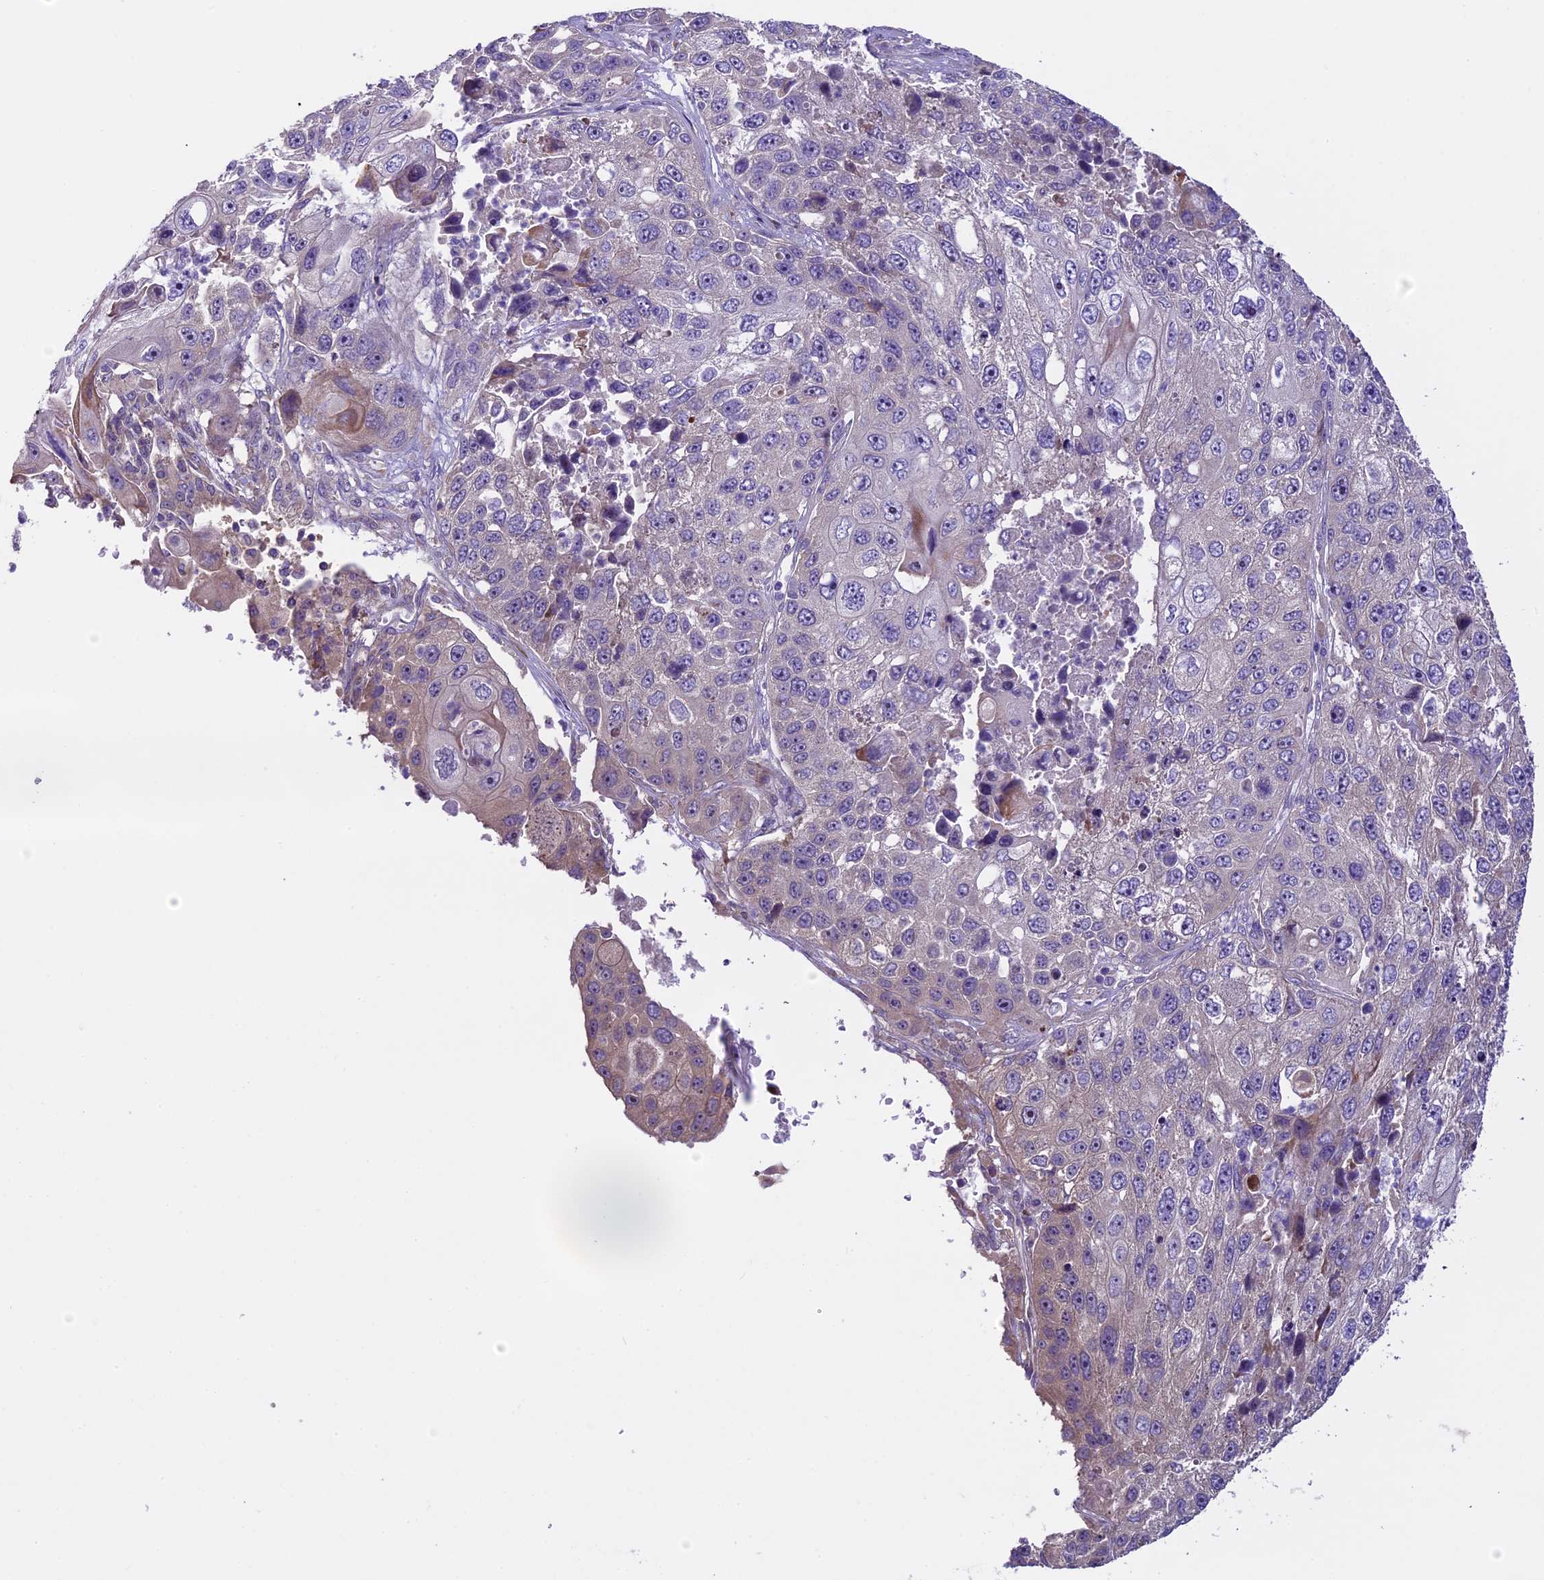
{"staining": {"intensity": "weak", "quantity": "<25%", "location": "cytoplasmic/membranous"}, "tissue": "lung cancer", "cell_type": "Tumor cells", "image_type": "cancer", "snomed": [{"axis": "morphology", "description": "Squamous cell carcinoma, NOS"}, {"axis": "topography", "description": "Lung"}], "caption": "This micrograph is of squamous cell carcinoma (lung) stained with immunohistochemistry (IHC) to label a protein in brown with the nuclei are counter-stained blue. There is no expression in tumor cells.", "gene": "SPIRE1", "patient": {"sex": "male", "age": 61}}